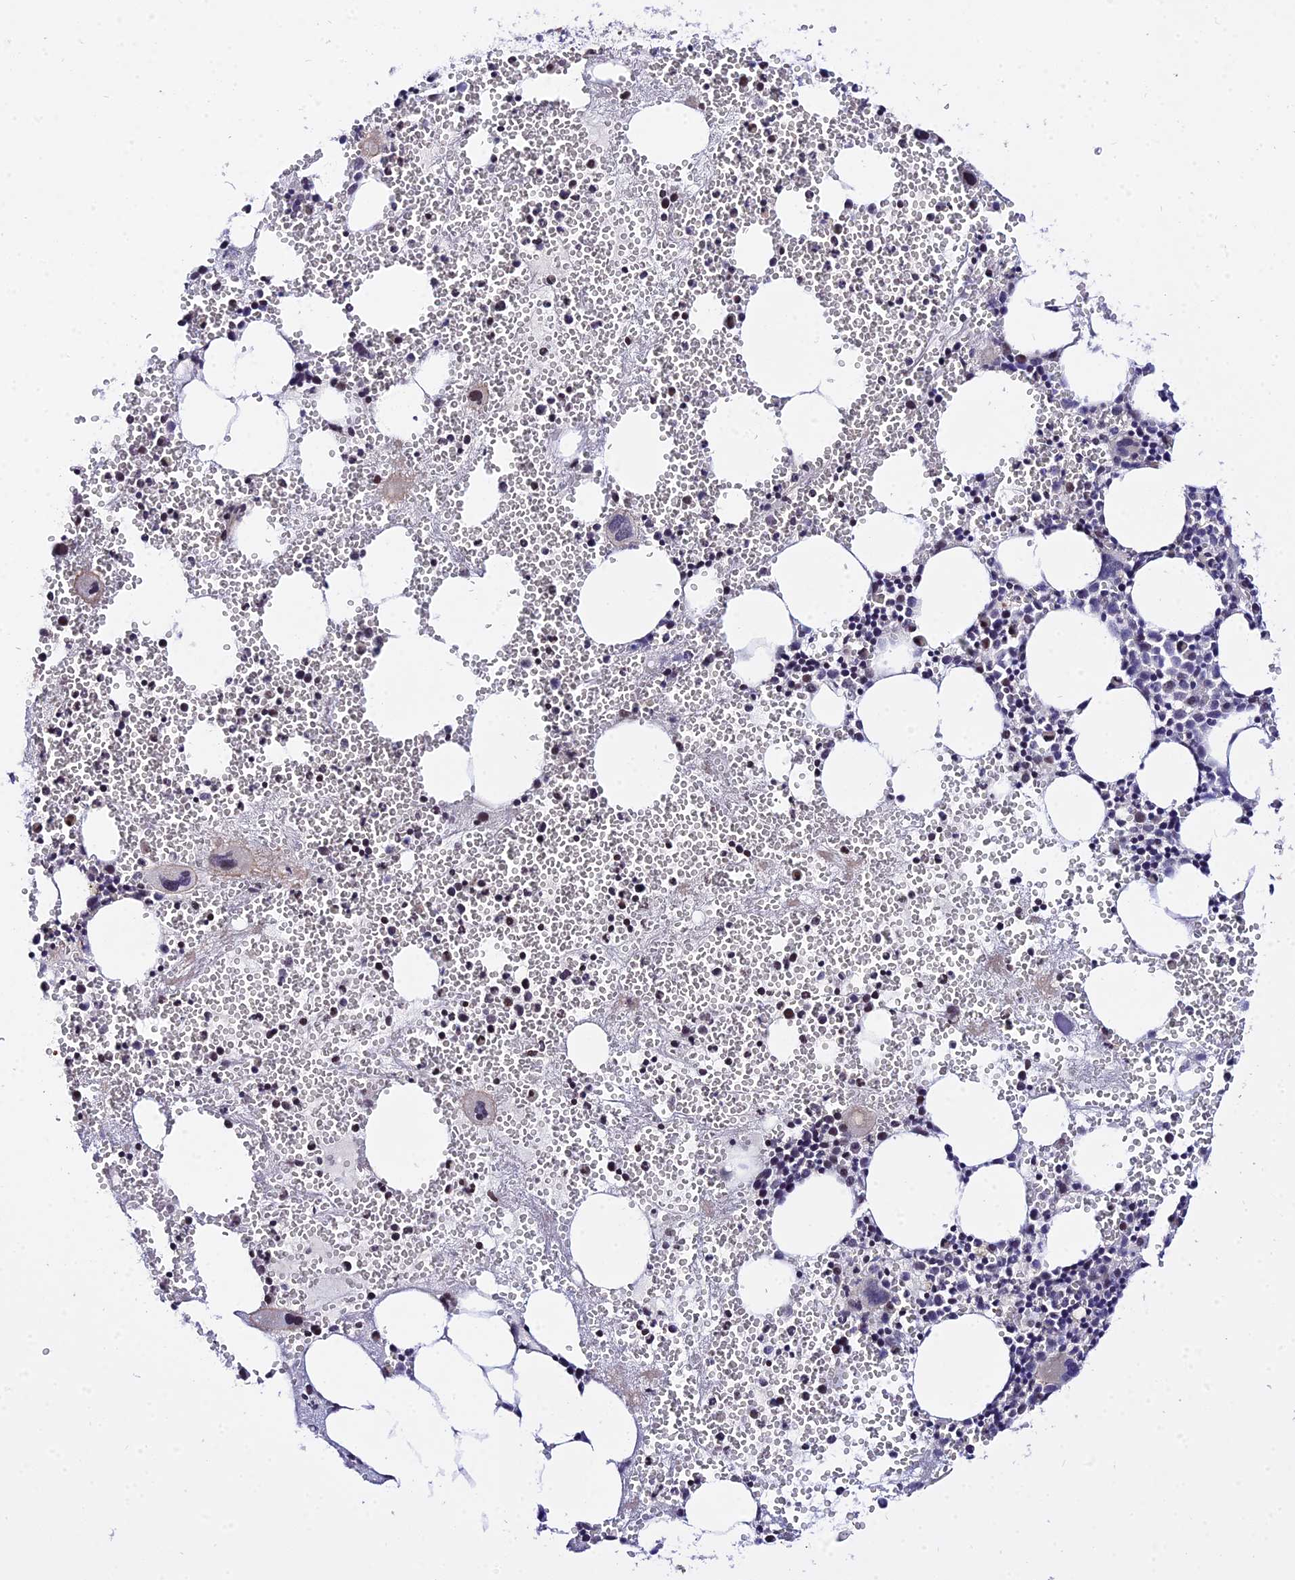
{"staining": {"intensity": "moderate", "quantity": "<25%", "location": "cytoplasmic/membranous,nuclear"}, "tissue": "bone marrow", "cell_type": "Hematopoietic cells", "image_type": "normal", "snomed": [{"axis": "morphology", "description": "Normal tissue, NOS"}, {"axis": "morphology", "description": "Inflammation, NOS"}, {"axis": "topography", "description": "Bone marrow"}], "caption": "IHC image of unremarkable bone marrow stained for a protein (brown), which shows low levels of moderate cytoplasmic/membranous,nuclear expression in about <25% of hematopoietic cells.", "gene": "ZNF628", "patient": {"sex": "female", "age": 76}}